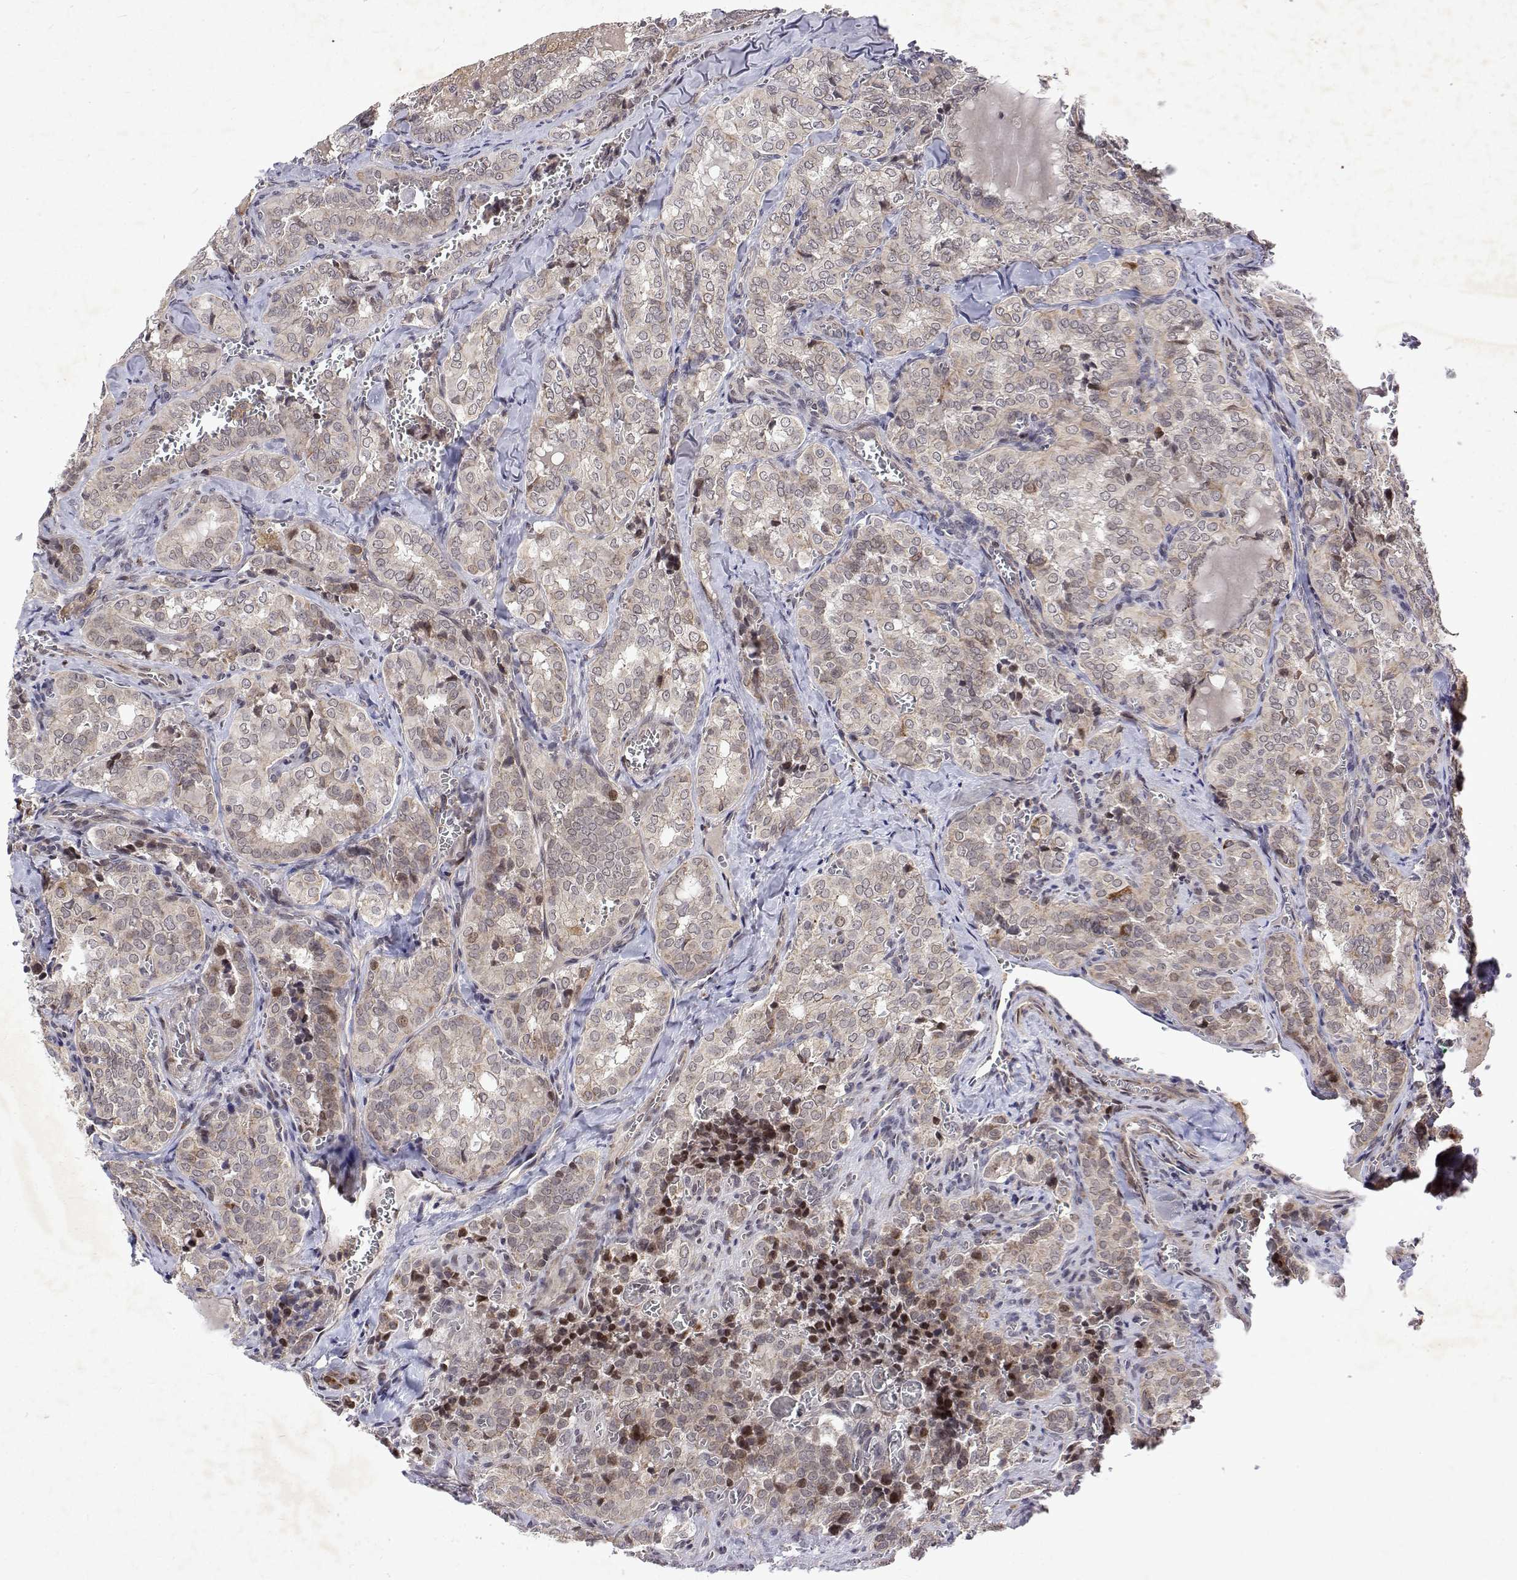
{"staining": {"intensity": "weak", "quantity": "25%-75%", "location": "cytoplasmic/membranous,nuclear"}, "tissue": "thyroid cancer", "cell_type": "Tumor cells", "image_type": "cancer", "snomed": [{"axis": "morphology", "description": "Papillary adenocarcinoma, NOS"}, {"axis": "topography", "description": "Thyroid gland"}], "caption": "The image exhibits immunohistochemical staining of thyroid cancer (papillary adenocarcinoma). There is weak cytoplasmic/membranous and nuclear positivity is identified in approximately 25%-75% of tumor cells.", "gene": "ALKBH8", "patient": {"sex": "female", "age": 41}}